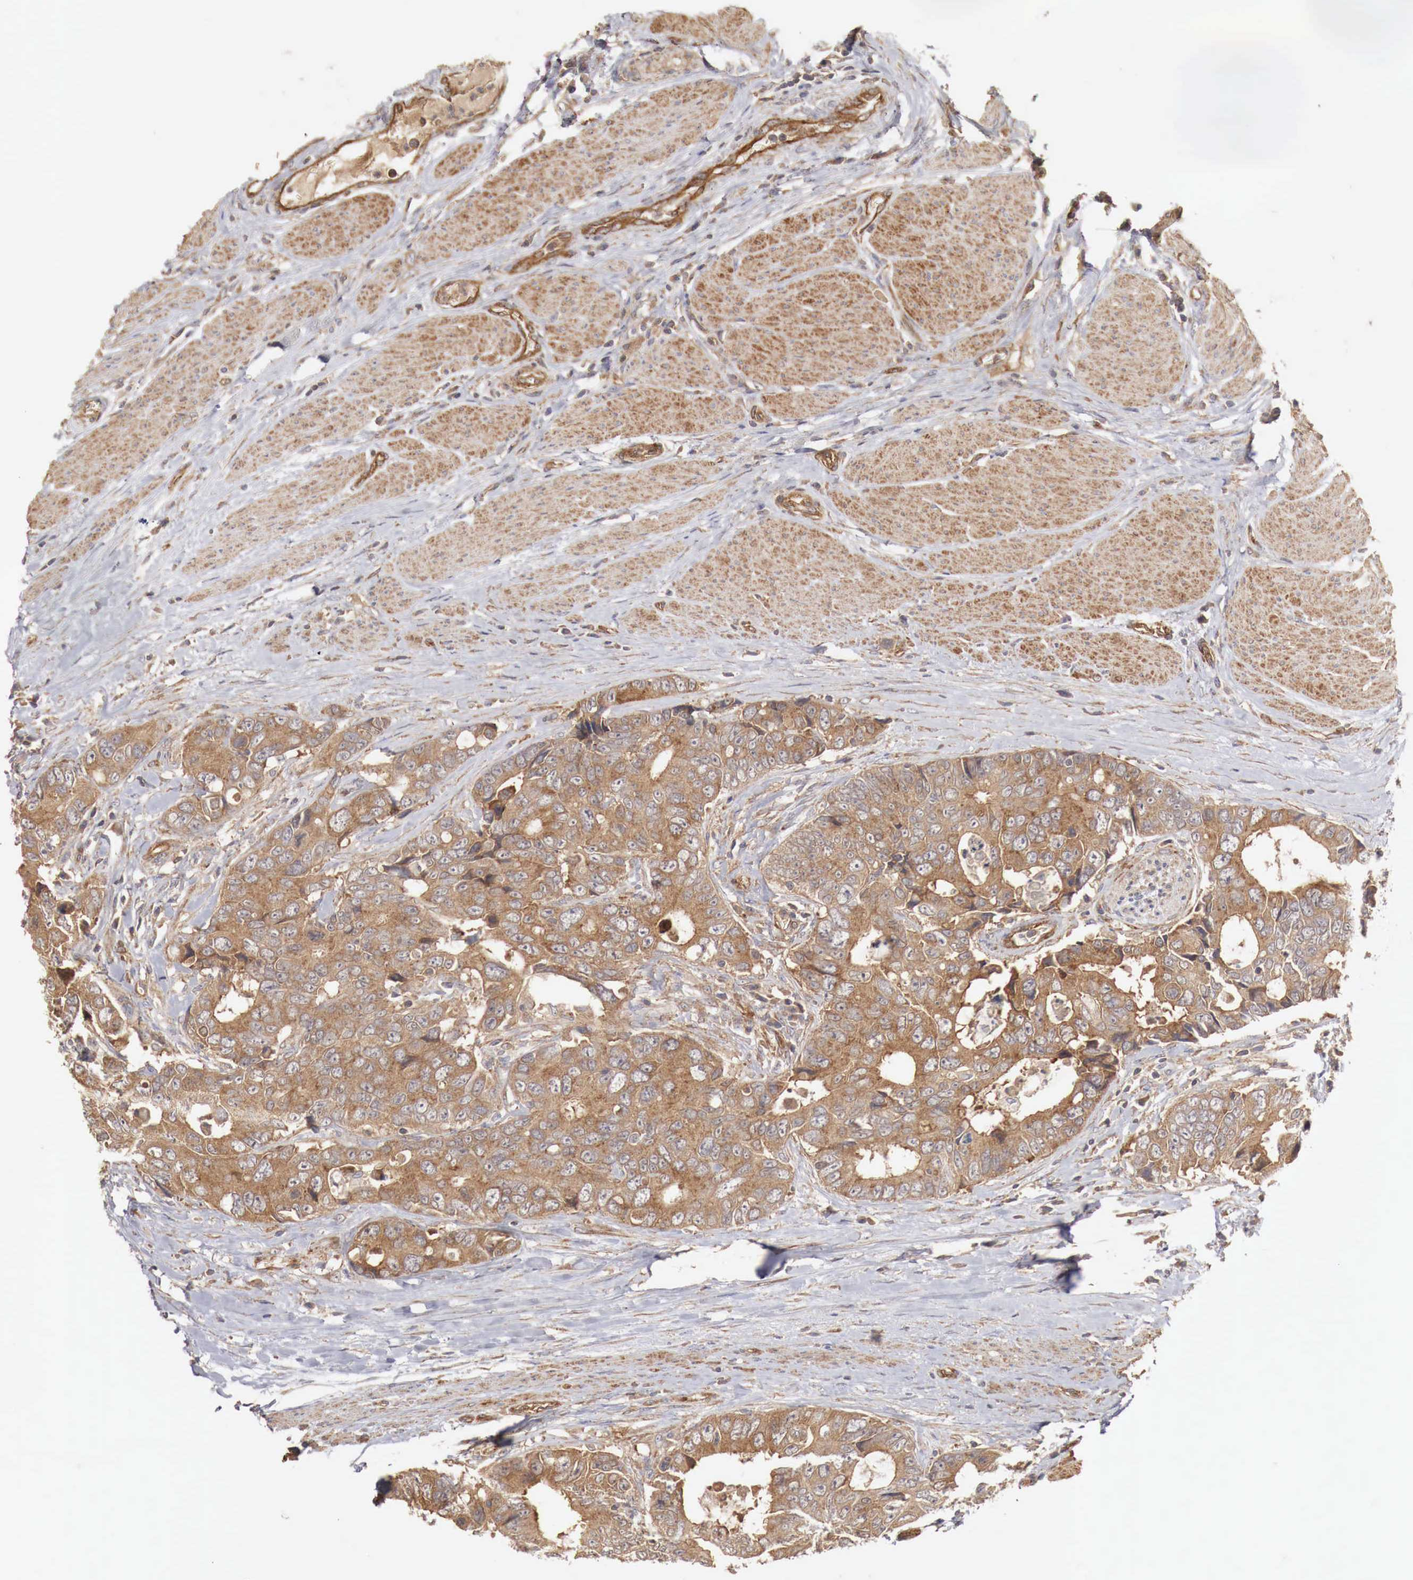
{"staining": {"intensity": "moderate", "quantity": ">75%", "location": "cytoplasmic/membranous"}, "tissue": "colorectal cancer", "cell_type": "Tumor cells", "image_type": "cancer", "snomed": [{"axis": "morphology", "description": "Adenocarcinoma, NOS"}, {"axis": "topography", "description": "Rectum"}], "caption": "Immunohistochemical staining of human adenocarcinoma (colorectal) demonstrates medium levels of moderate cytoplasmic/membranous protein positivity in approximately >75% of tumor cells. Using DAB (3,3'-diaminobenzidine) (brown) and hematoxylin (blue) stains, captured at high magnification using brightfield microscopy.", "gene": "ARMCX4", "patient": {"sex": "female", "age": 67}}